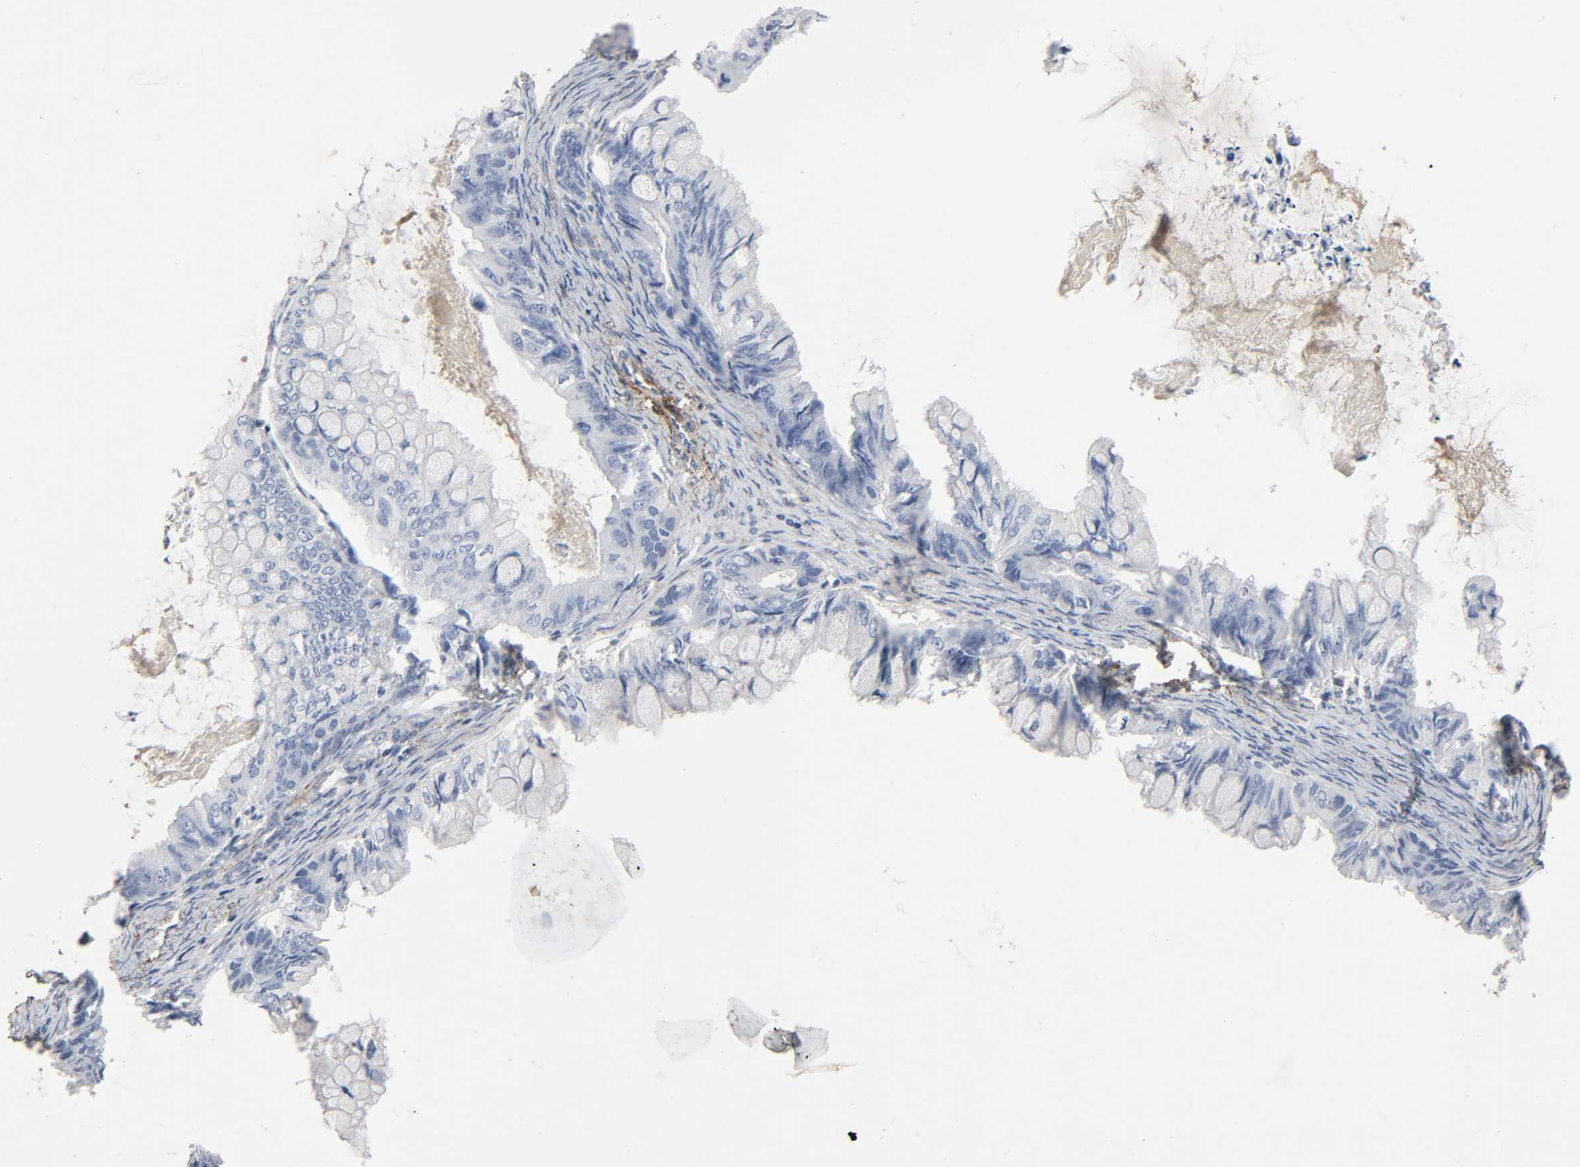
{"staining": {"intensity": "negative", "quantity": "none", "location": "none"}, "tissue": "ovarian cancer", "cell_type": "Tumor cells", "image_type": "cancer", "snomed": [{"axis": "morphology", "description": "Cystadenocarcinoma, mucinous, NOS"}, {"axis": "topography", "description": "Ovary"}], "caption": "DAB immunohistochemical staining of human ovarian mucinous cystadenocarcinoma reveals no significant staining in tumor cells.", "gene": "FBLN5", "patient": {"sex": "female", "age": 80}}